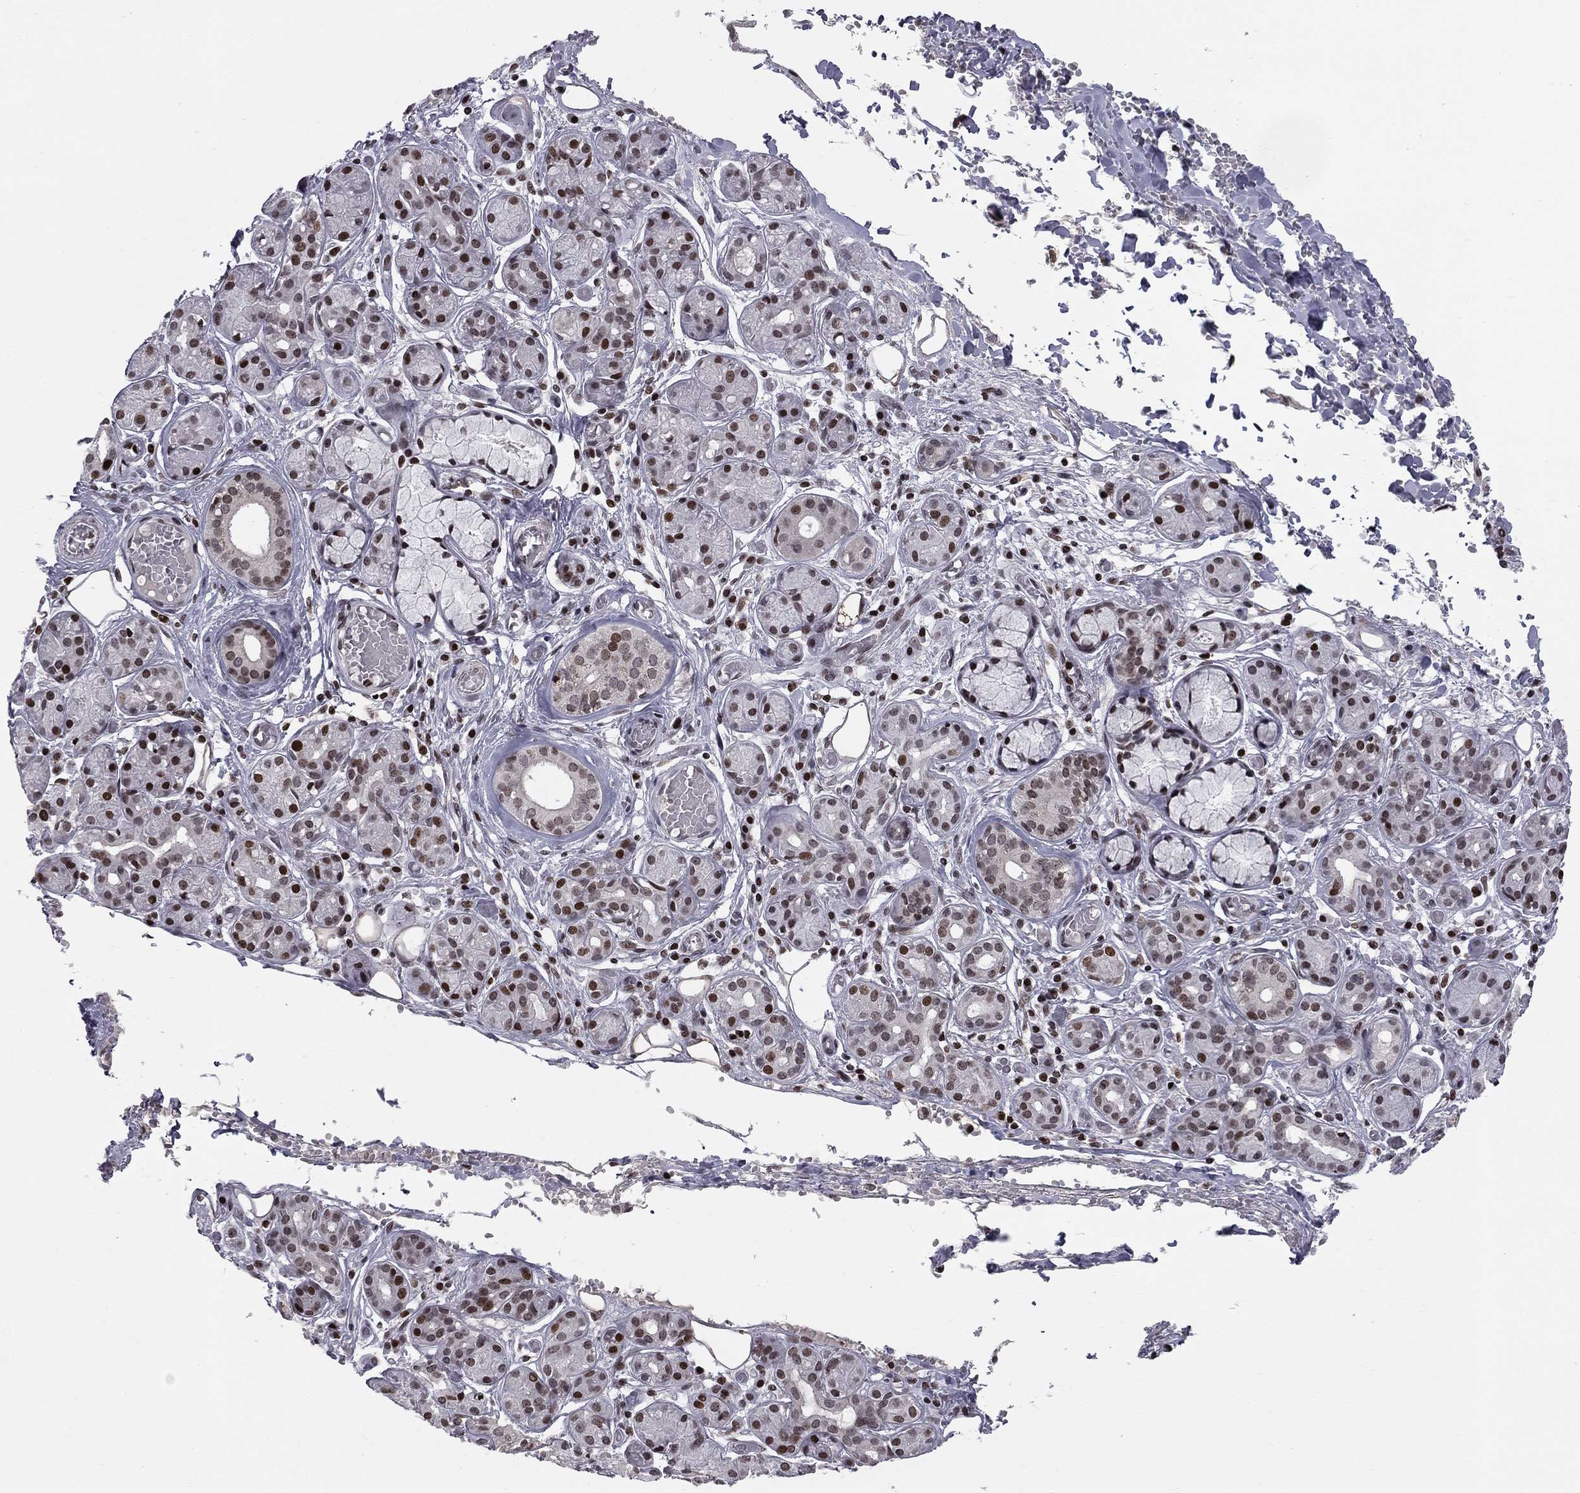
{"staining": {"intensity": "strong", "quantity": "25%-75%", "location": "nuclear"}, "tissue": "salivary gland", "cell_type": "Glandular cells", "image_type": "normal", "snomed": [{"axis": "morphology", "description": "Normal tissue, NOS"}, {"axis": "topography", "description": "Salivary gland"}, {"axis": "topography", "description": "Peripheral nerve tissue"}], "caption": "Human salivary gland stained for a protein (brown) exhibits strong nuclear positive expression in approximately 25%-75% of glandular cells.", "gene": "RNASEH2C", "patient": {"sex": "male", "age": 71}}